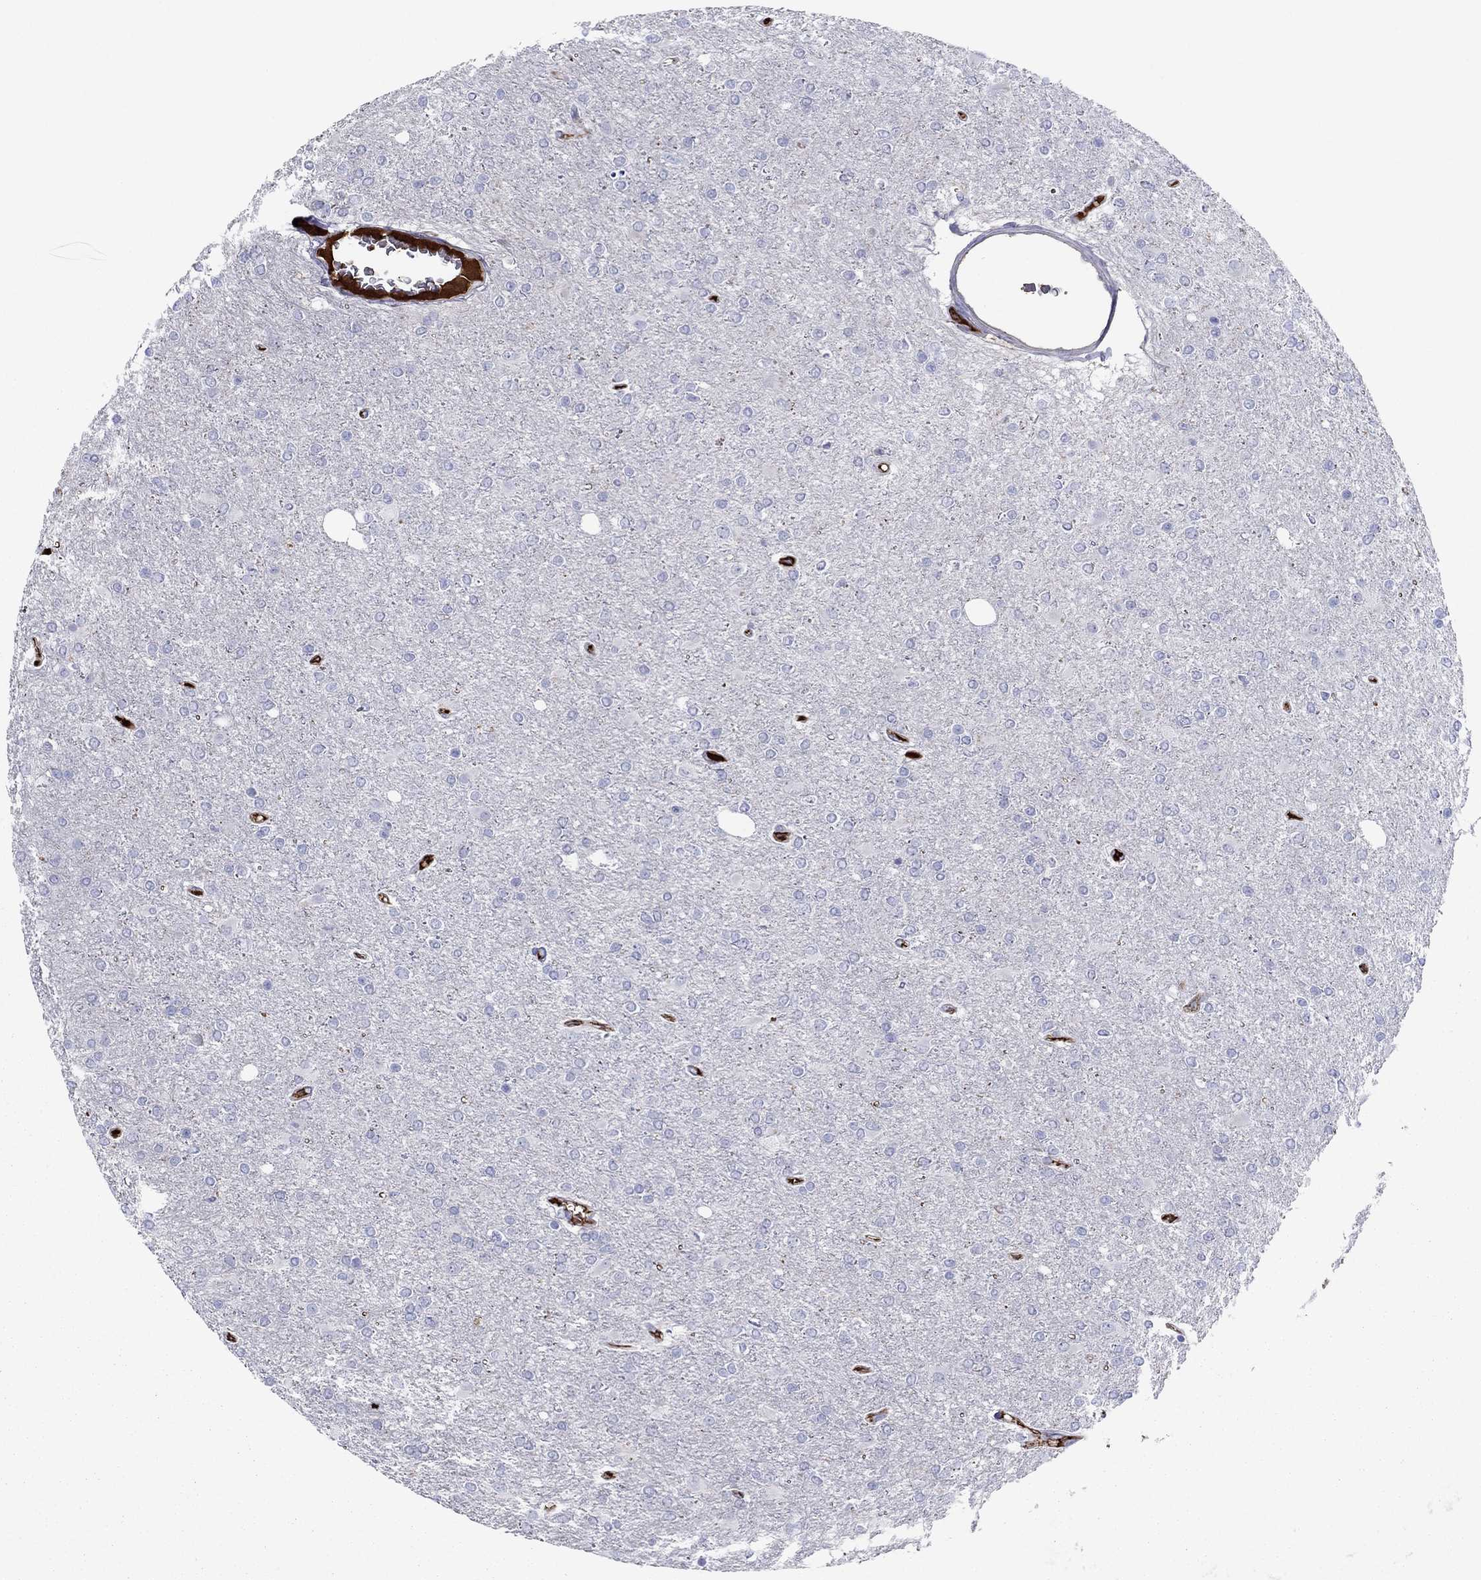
{"staining": {"intensity": "negative", "quantity": "none", "location": "none"}, "tissue": "glioma", "cell_type": "Tumor cells", "image_type": "cancer", "snomed": [{"axis": "morphology", "description": "Glioma, malignant, High grade"}, {"axis": "topography", "description": "Cerebral cortex"}], "caption": "IHC image of neoplastic tissue: human glioma stained with DAB (3,3'-diaminobenzidine) reveals no significant protein positivity in tumor cells.", "gene": "HPX", "patient": {"sex": "male", "age": 70}}